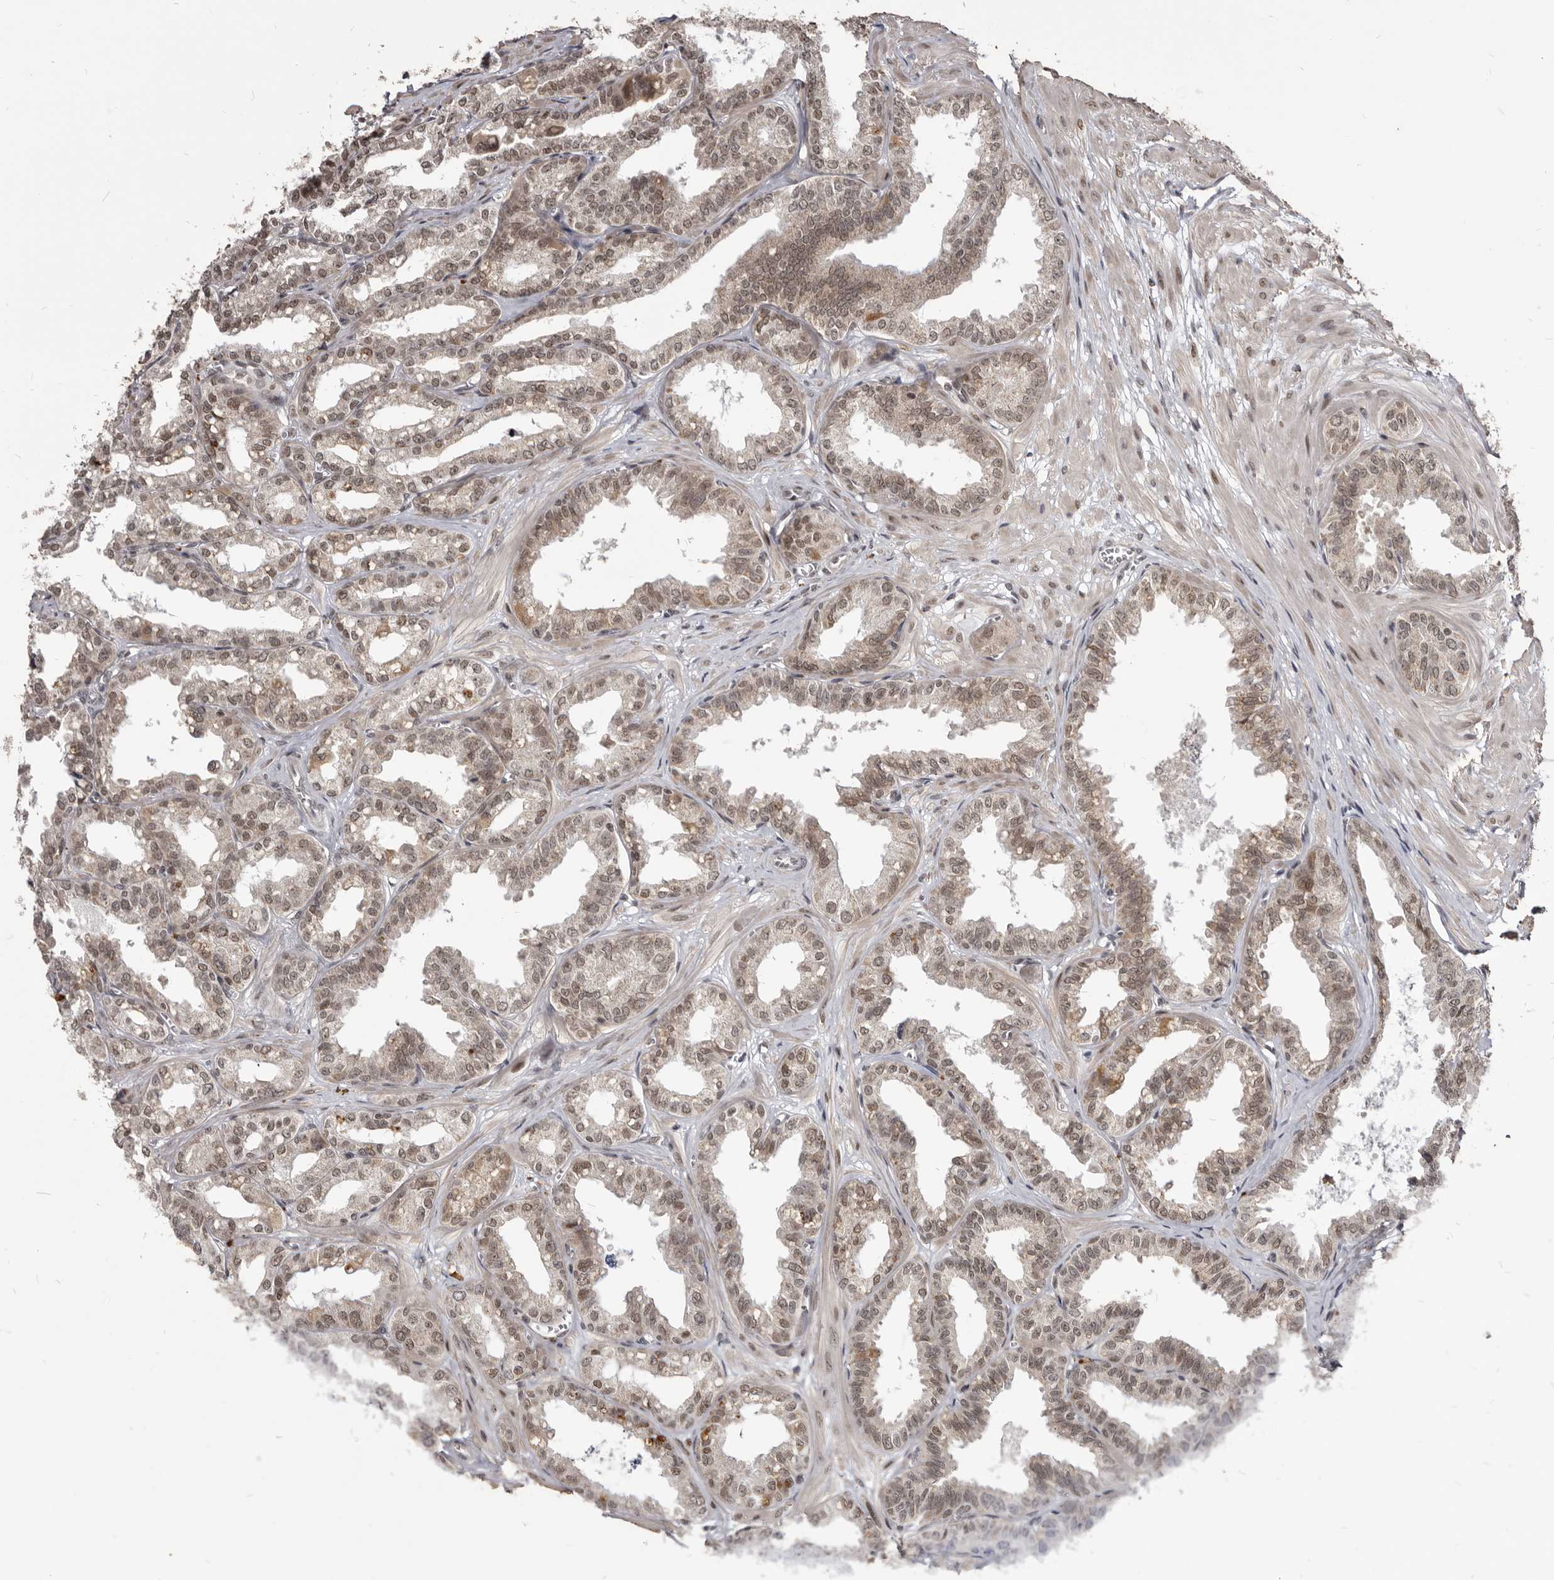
{"staining": {"intensity": "moderate", "quantity": ">75%", "location": "cytoplasmic/membranous,nuclear"}, "tissue": "seminal vesicle", "cell_type": "Glandular cells", "image_type": "normal", "snomed": [{"axis": "morphology", "description": "Normal tissue, NOS"}, {"axis": "topography", "description": "Prostate"}, {"axis": "topography", "description": "Seminal veicle"}], "caption": "Moderate cytoplasmic/membranous,nuclear staining is identified in about >75% of glandular cells in unremarkable seminal vesicle. (Brightfield microscopy of DAB IHC at high magnification).", "gene": "THUMPD1", "patient": {"sex": "male", "age": 51}}